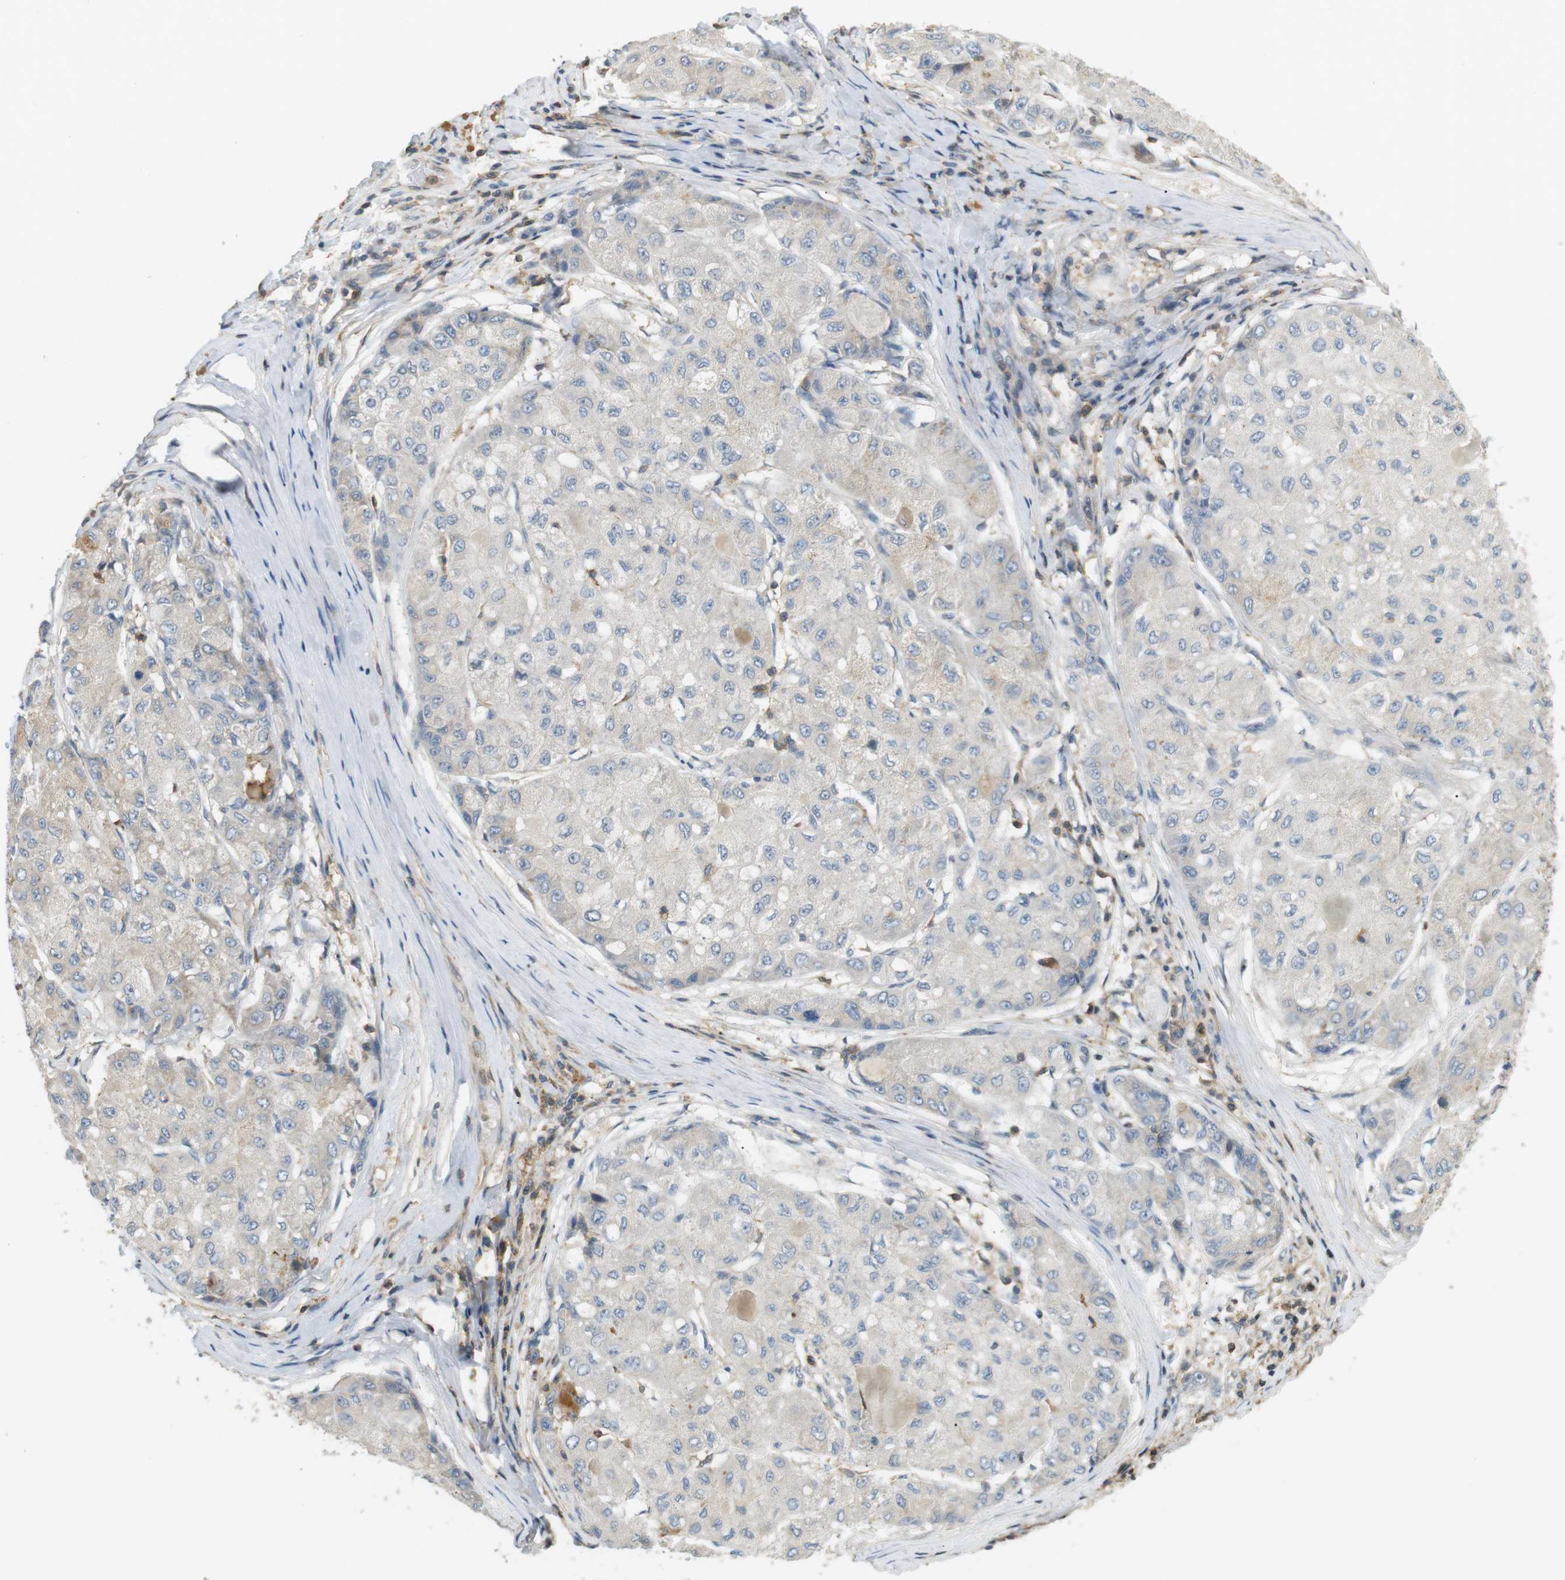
{"staining": {"intensity": "weak", "quantity": "25%-75%", "location": "cytoplasmic/membranous"}, "tissue": "liver cancer", "cell_type": "Tumor cells", "image_type": "cancer", "snomed": [{"axis": "morphology", "description": "Carcinoma, Hepatocellular, NOS"}, {"axis": "topography", "description": "Liver"}], "caption": "Weak cytoplasmic/membranous staining is identified in about 25%-75% of tumor cells in liver hepatocellular carcinoma. (Stains: DAB (3,3'-diaminobenzidine) in brown, nuclei in blue, Microscopy: brightfield microscopy at high magnification).", "gene": "P2RY1", "patient": {"sex": "male", "age": 80}}